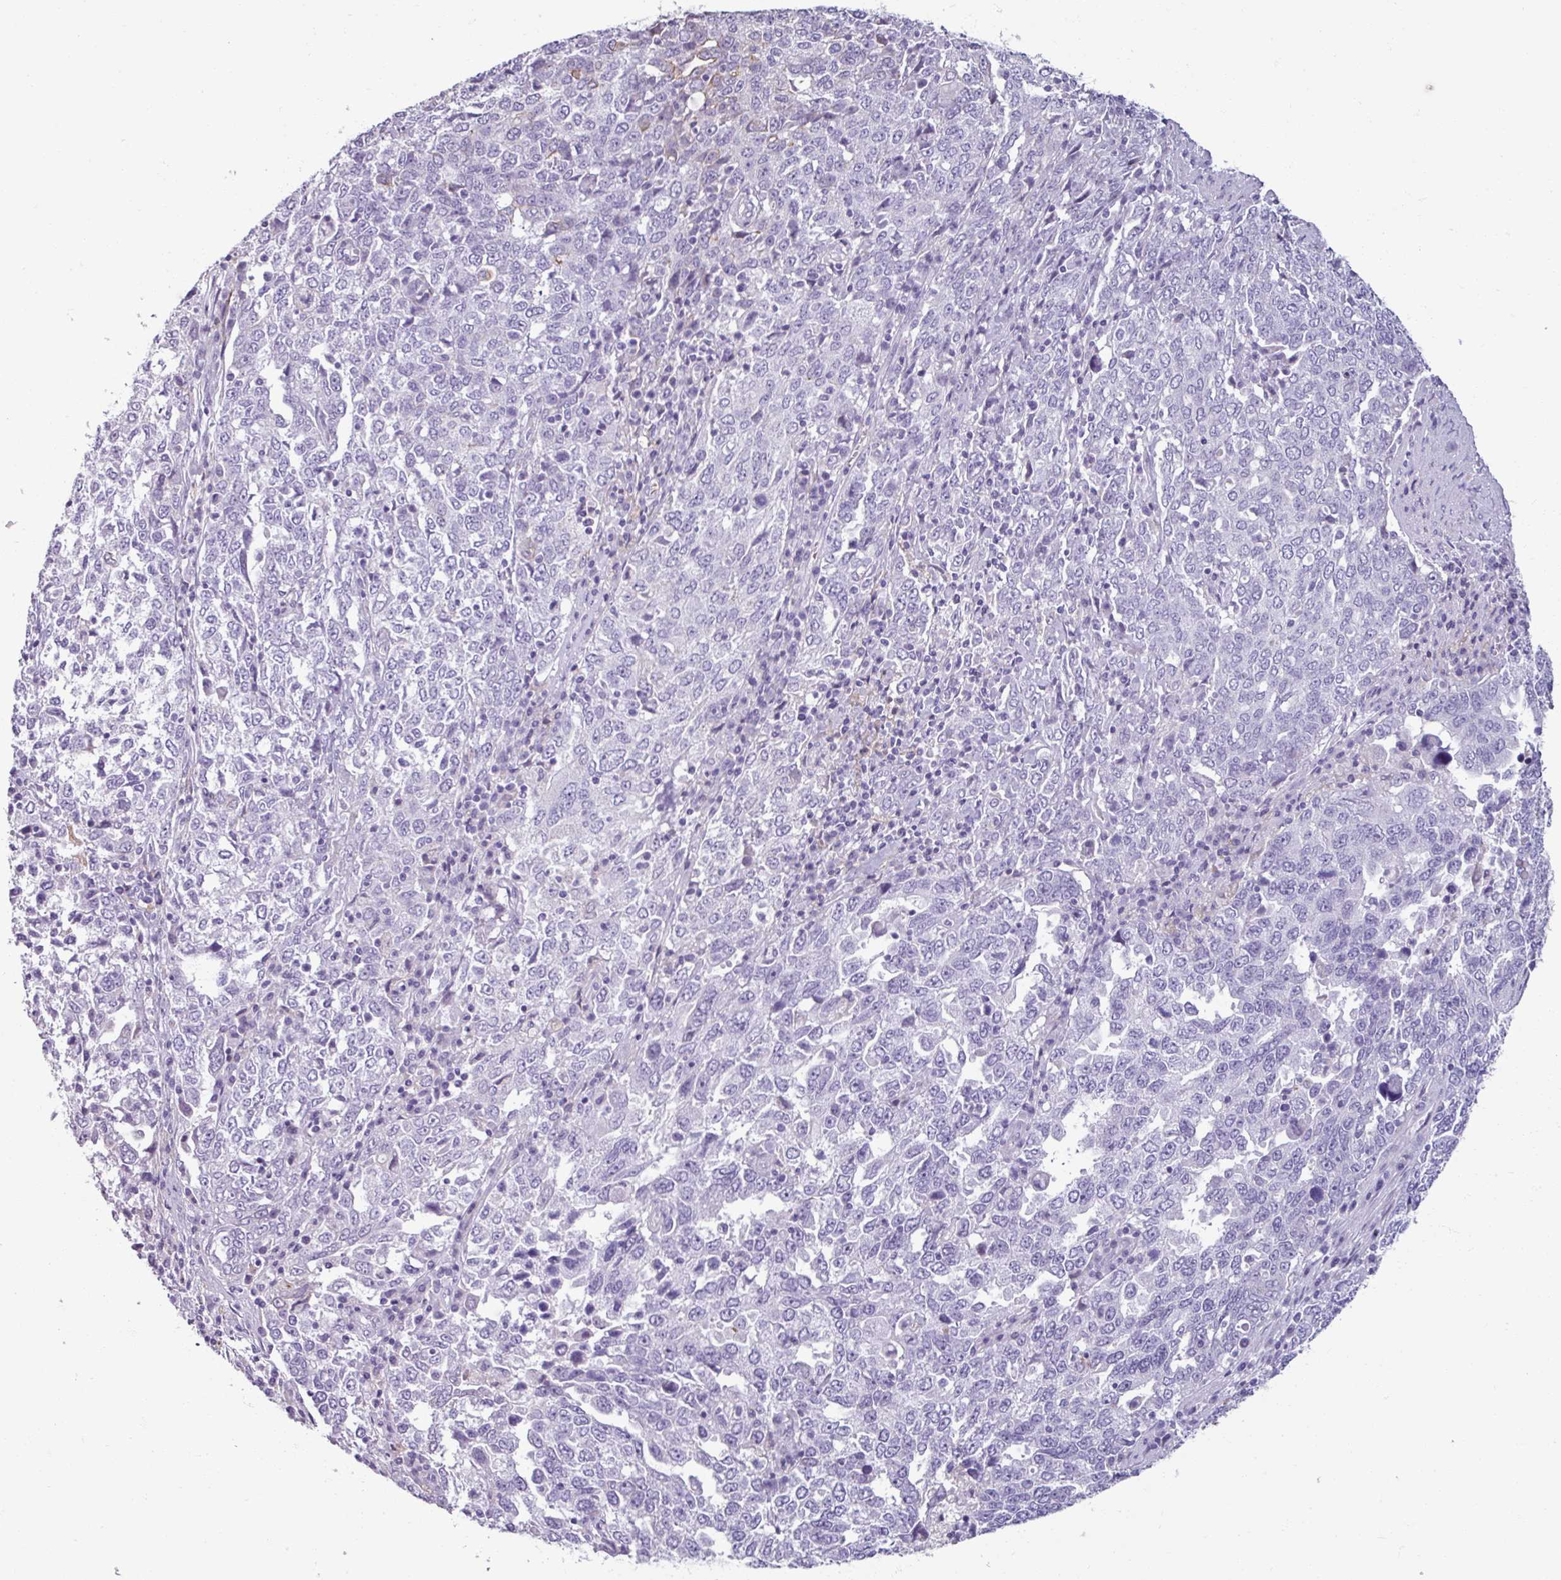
{"staining": {"intensity": "negative", "quantity": "none", "location": "none"}, "tissue": "ovarian cancer", "cell_type": "Tumor cells", "image_type": "cancer", "snomed": [{"axis": "morphology", "description": "Carcinoma, endometroid"}, {"axis": "topography", "description": "Ovary"}], "caption": "This photomicrograph is of endometroid carcinoma (ovarian) stained with immunohistochemistry (IHC) to label a protein in brown with the nuclei are counter-stained blue. There is no staining in tumor cells.", "gene": "SPESP1", "patient": {"sex": "female", "age": 62}}